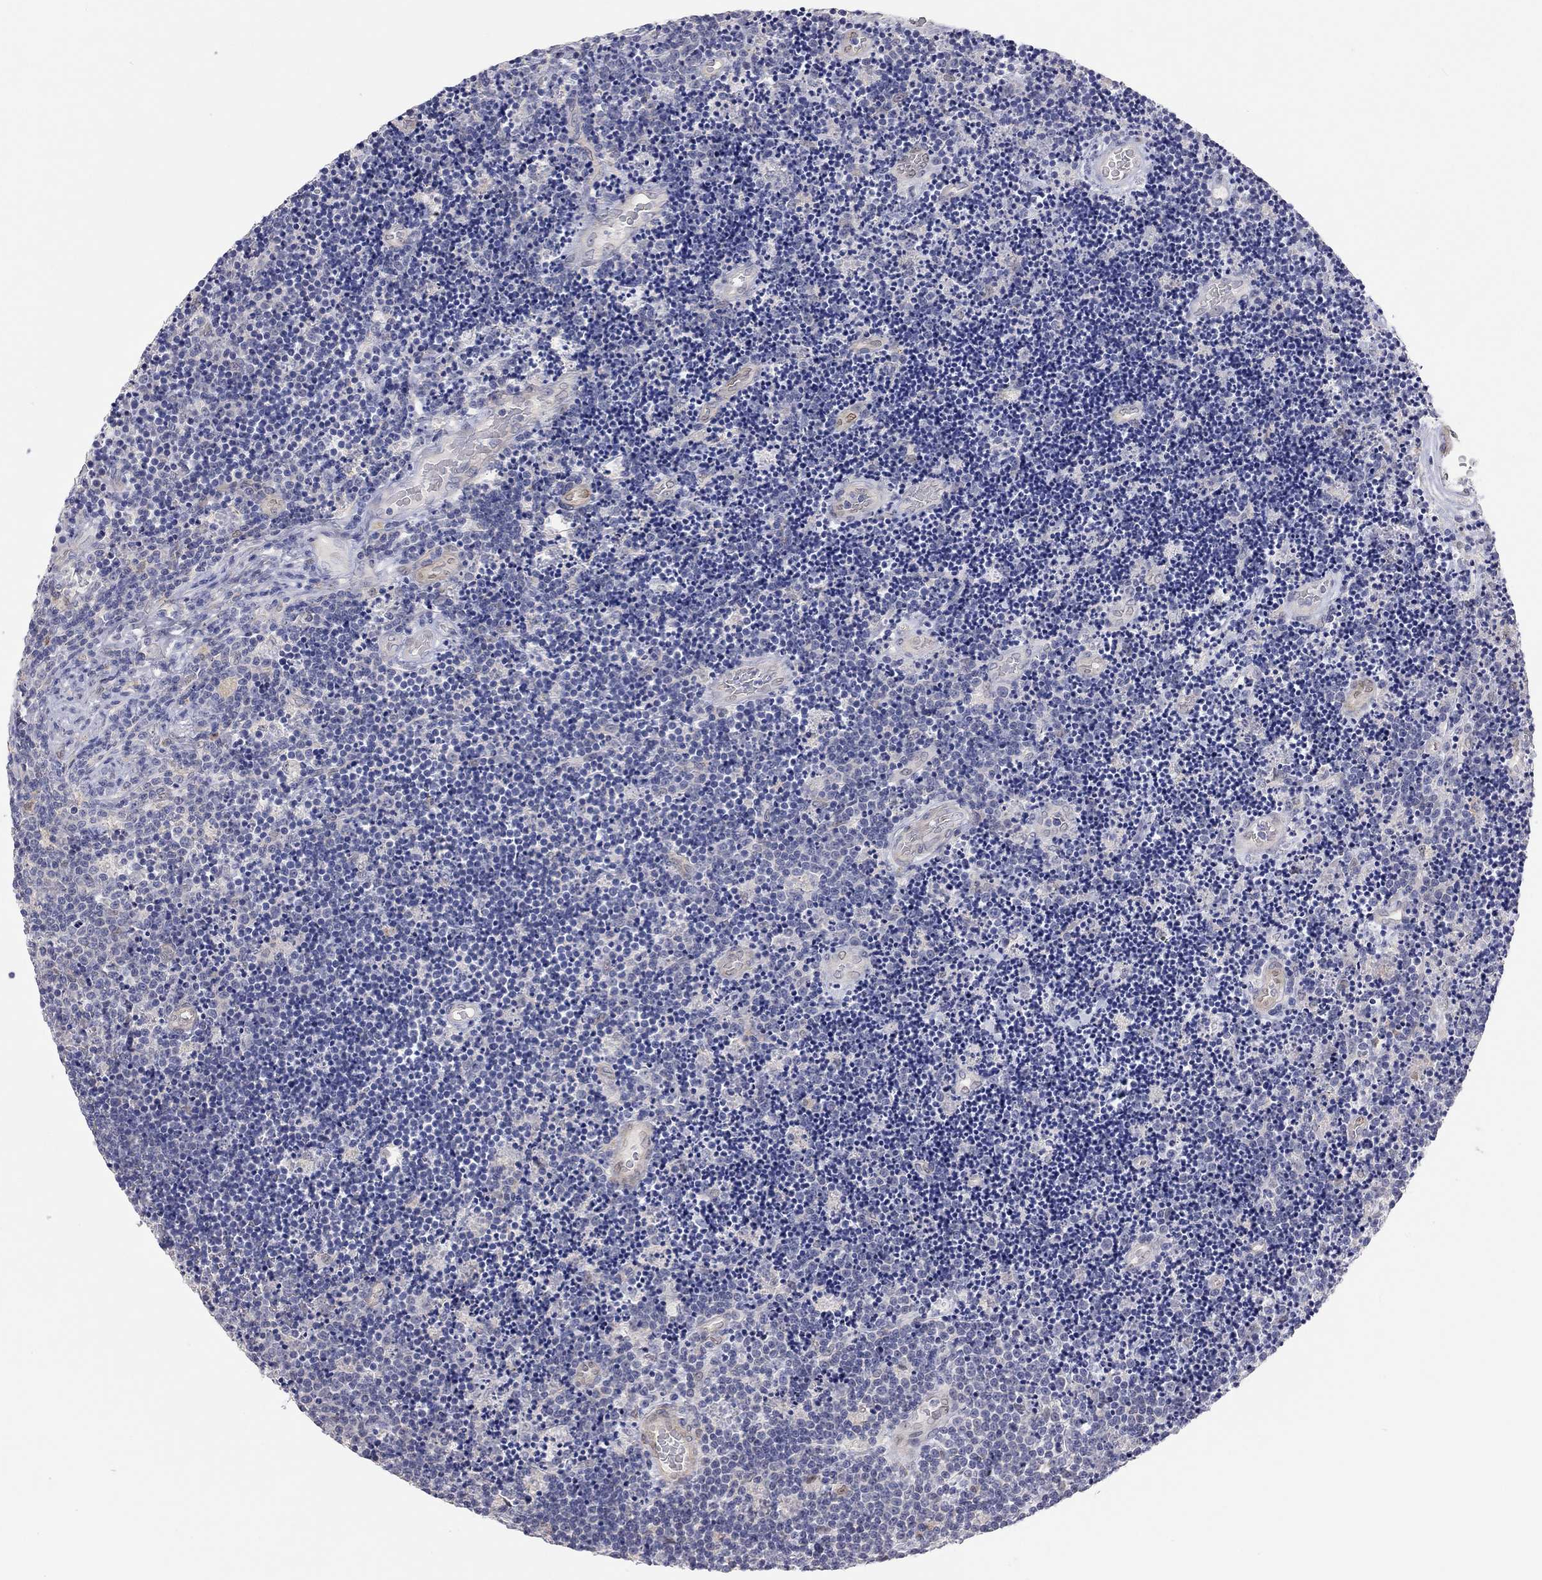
{"staining": {"intensity": "negative", "quantity": "none", "location": "none"}, "tissue": "lymphoma", "cell_type": "Tumor cells", "image_type": "cancer", "snomed": [{"axis": "morphology", "description": "Malignant lymphoma, non-Hodgkin's type, Low grade"}, {"axis": "topography", "description": "Brain"}], "caption": "Immunohistochemistry of lymphoma demonstrates no expression in tumor cells.", "gene": "PAPSS2", "patient": {"sex": "female", "age": 66}}